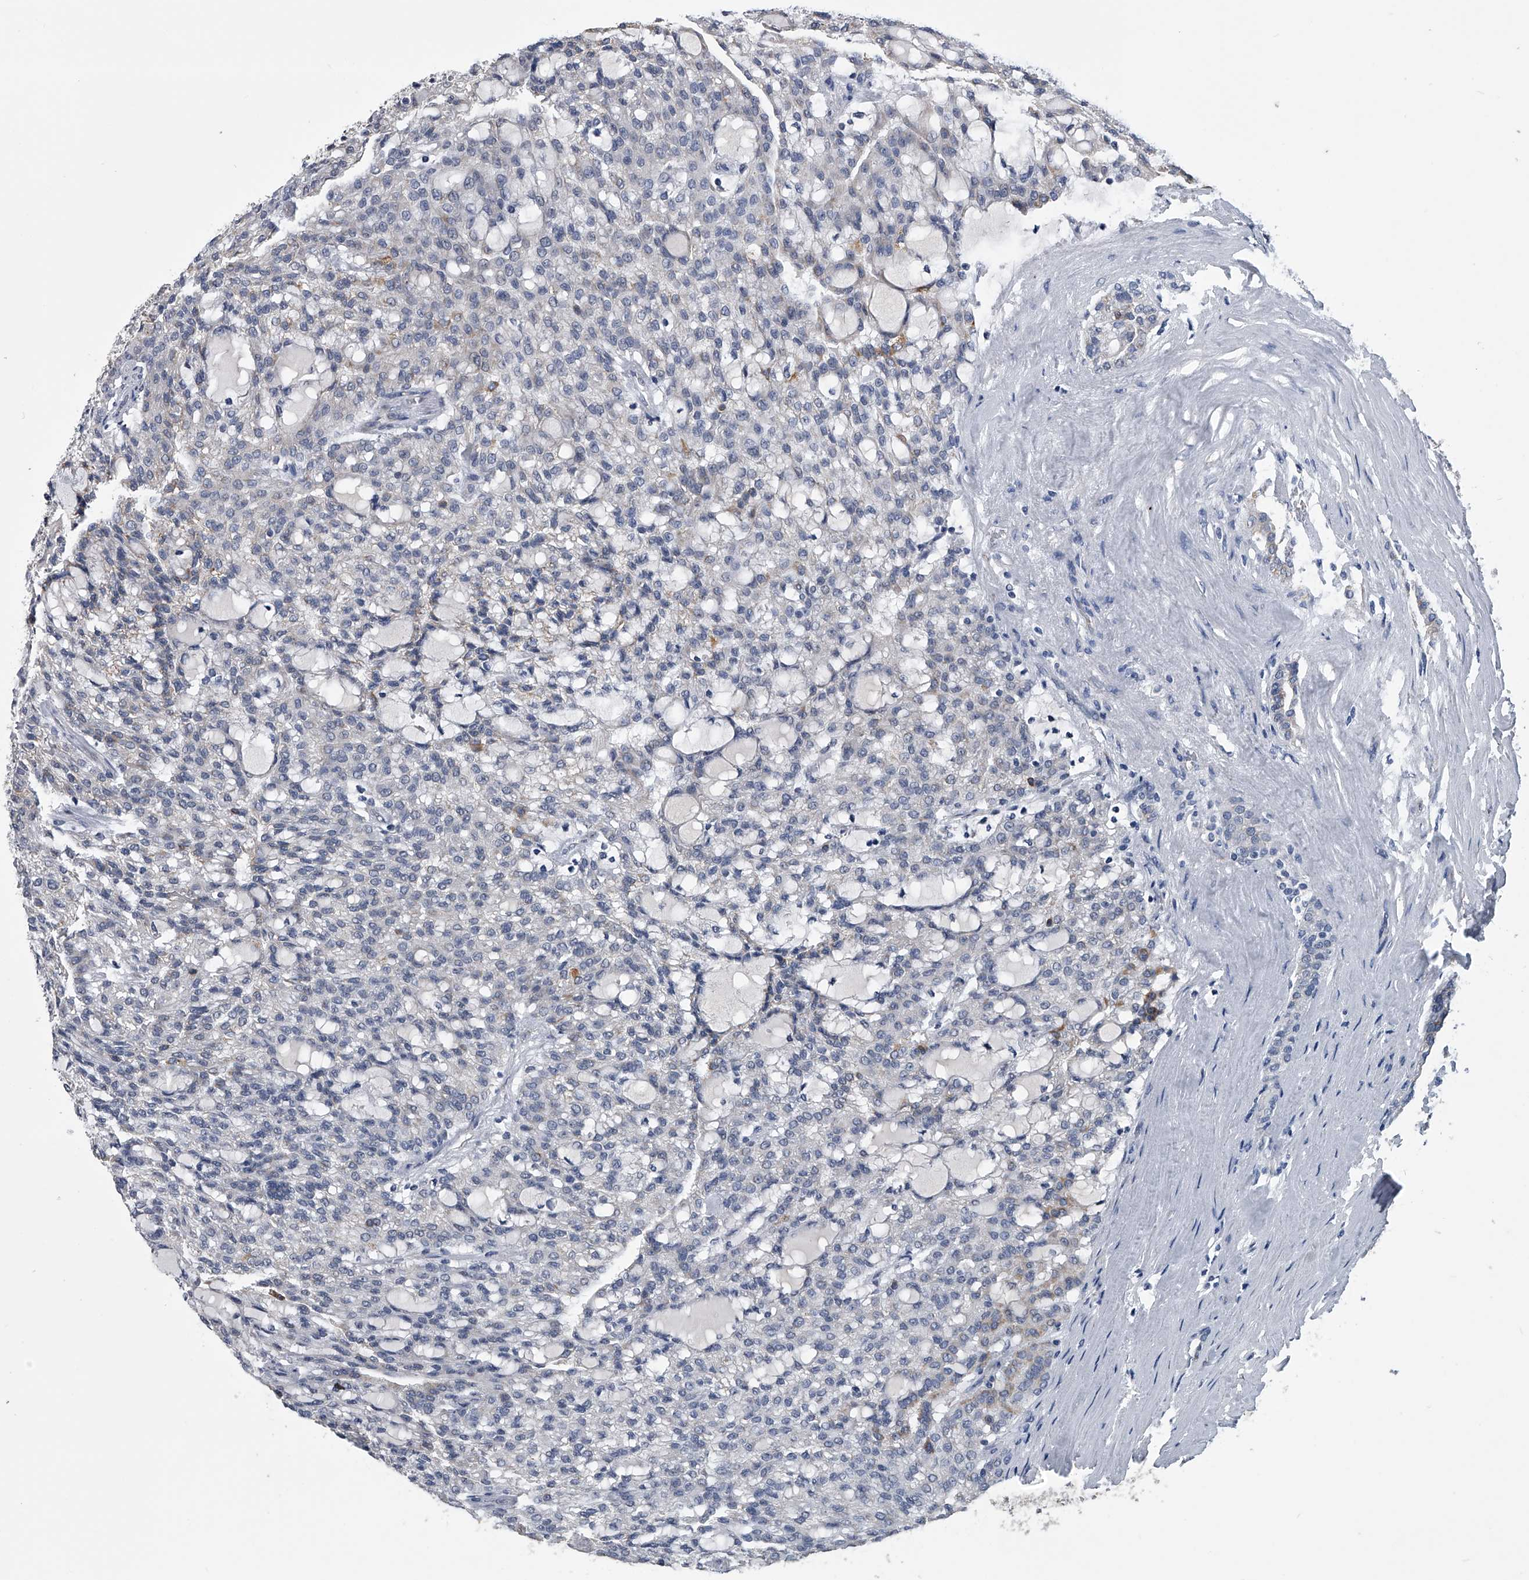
{"staining": {"intensity": "negative", "quantity": "none", "location": "none"}, "tissue": "renal cancer", "cell_type": "Tumor cells", "image_type": "cancer", "snomed": [{"axis": "morphology", "description": "Adenocarcinoma, NOS"}, {"axis": "topography", "description": "Kidney"}], "caption": "The immunohistochemistry (IHC) image has no significant staining in tumor cells of renal cancer tissue.", "gene": "OAT", "patient": {"sex": "male", "age": 63}}